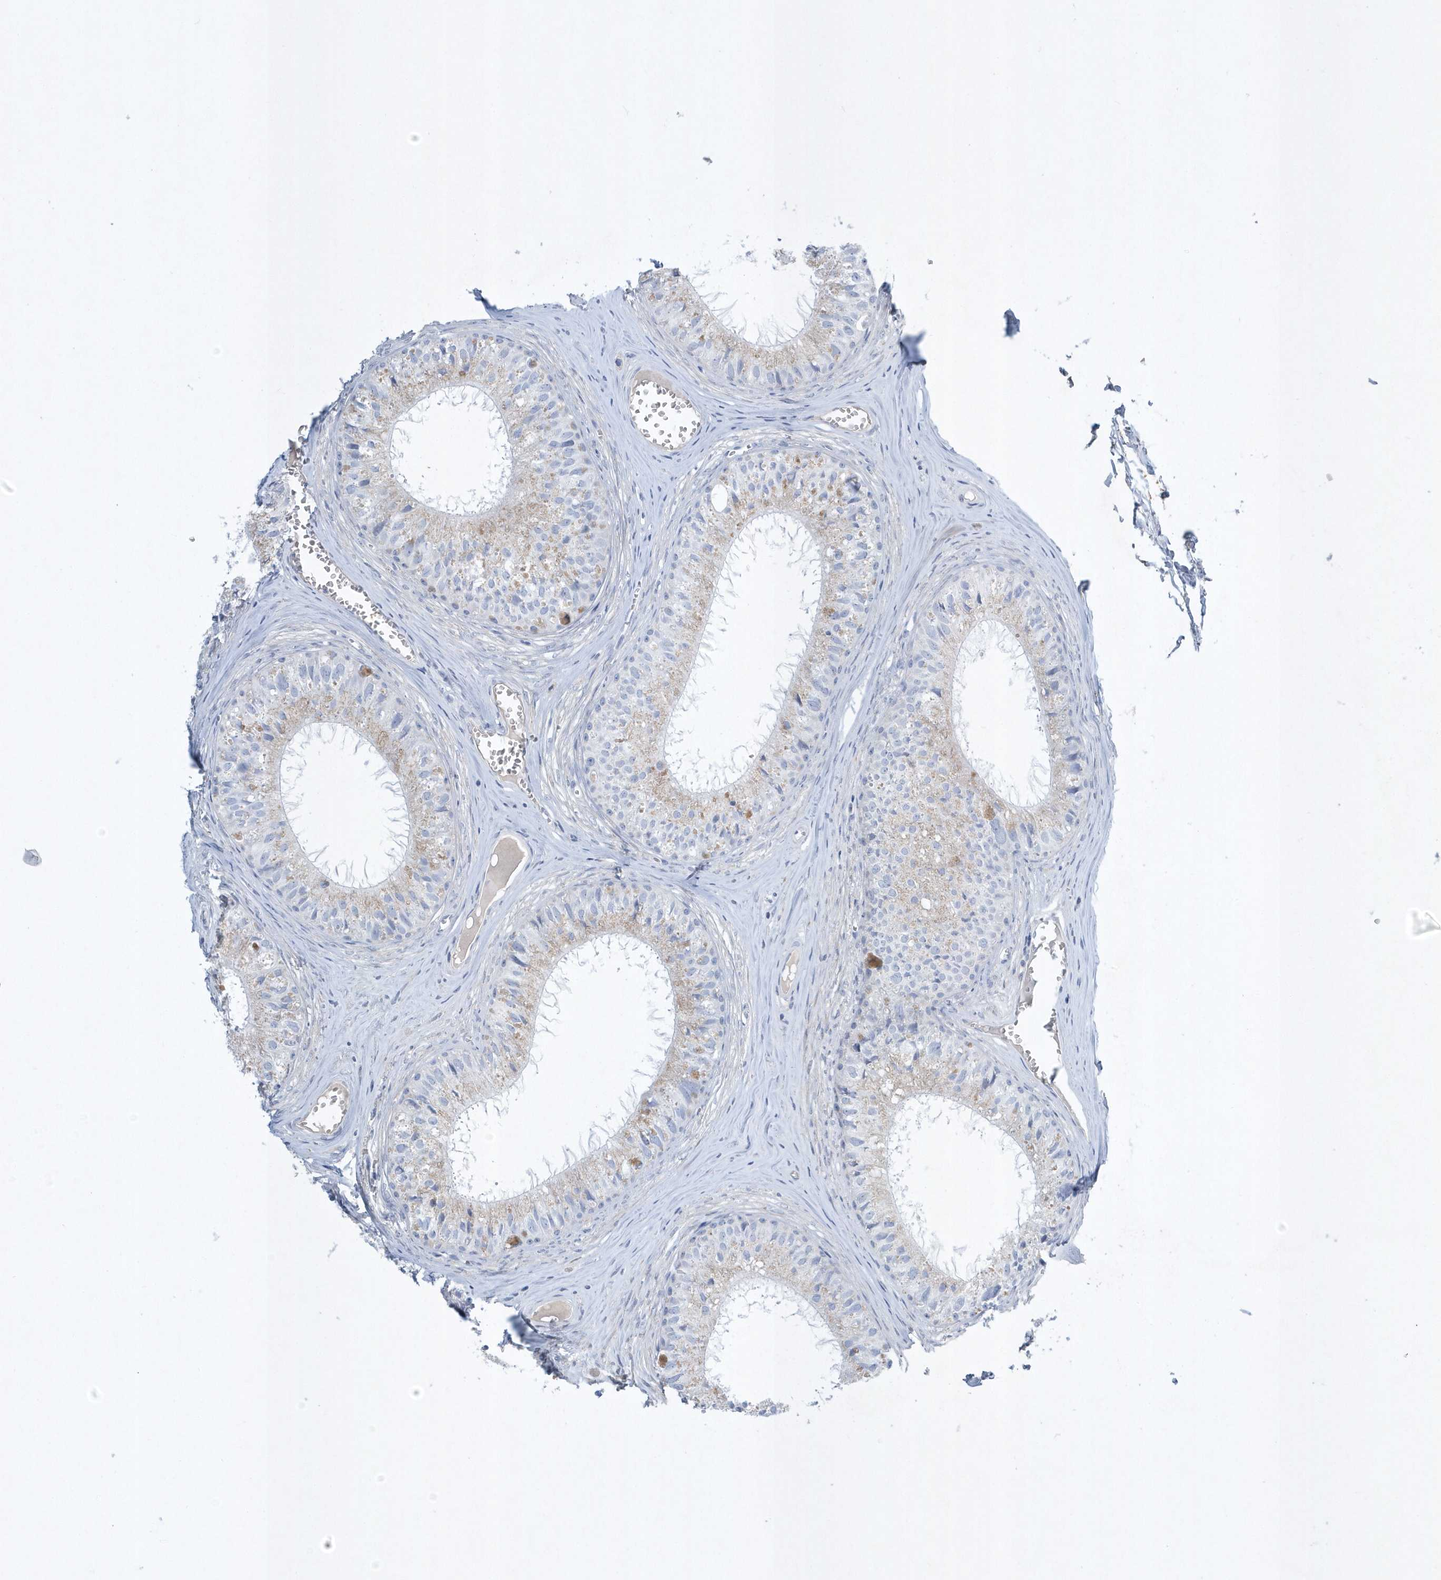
{"staining": {"intensity": "moderate", "quantity": "25%-75%", "location": "cytoplasmic/membranous"}, "tissue": "epididymis", "cell_type": "Glandular cells", "image_type": "normal", "snomed": [{"axis": "morphology", "description": "Normal tissue, NOS"}, {"axis": "topography", "description": "Epididymis"}], "caption": "An image of epididymis stained for a protein exhibits moderate cytoplasmic/membranous brown staining in glandular cells. The staining was performed using DAB (3,3'-diaminobenzidine), with brown indicating positive protein expression. Nuclei are stained blue with hematoxylin.", "gene": "SPATA18", "patient": {"sex": "male", "age": 36}}